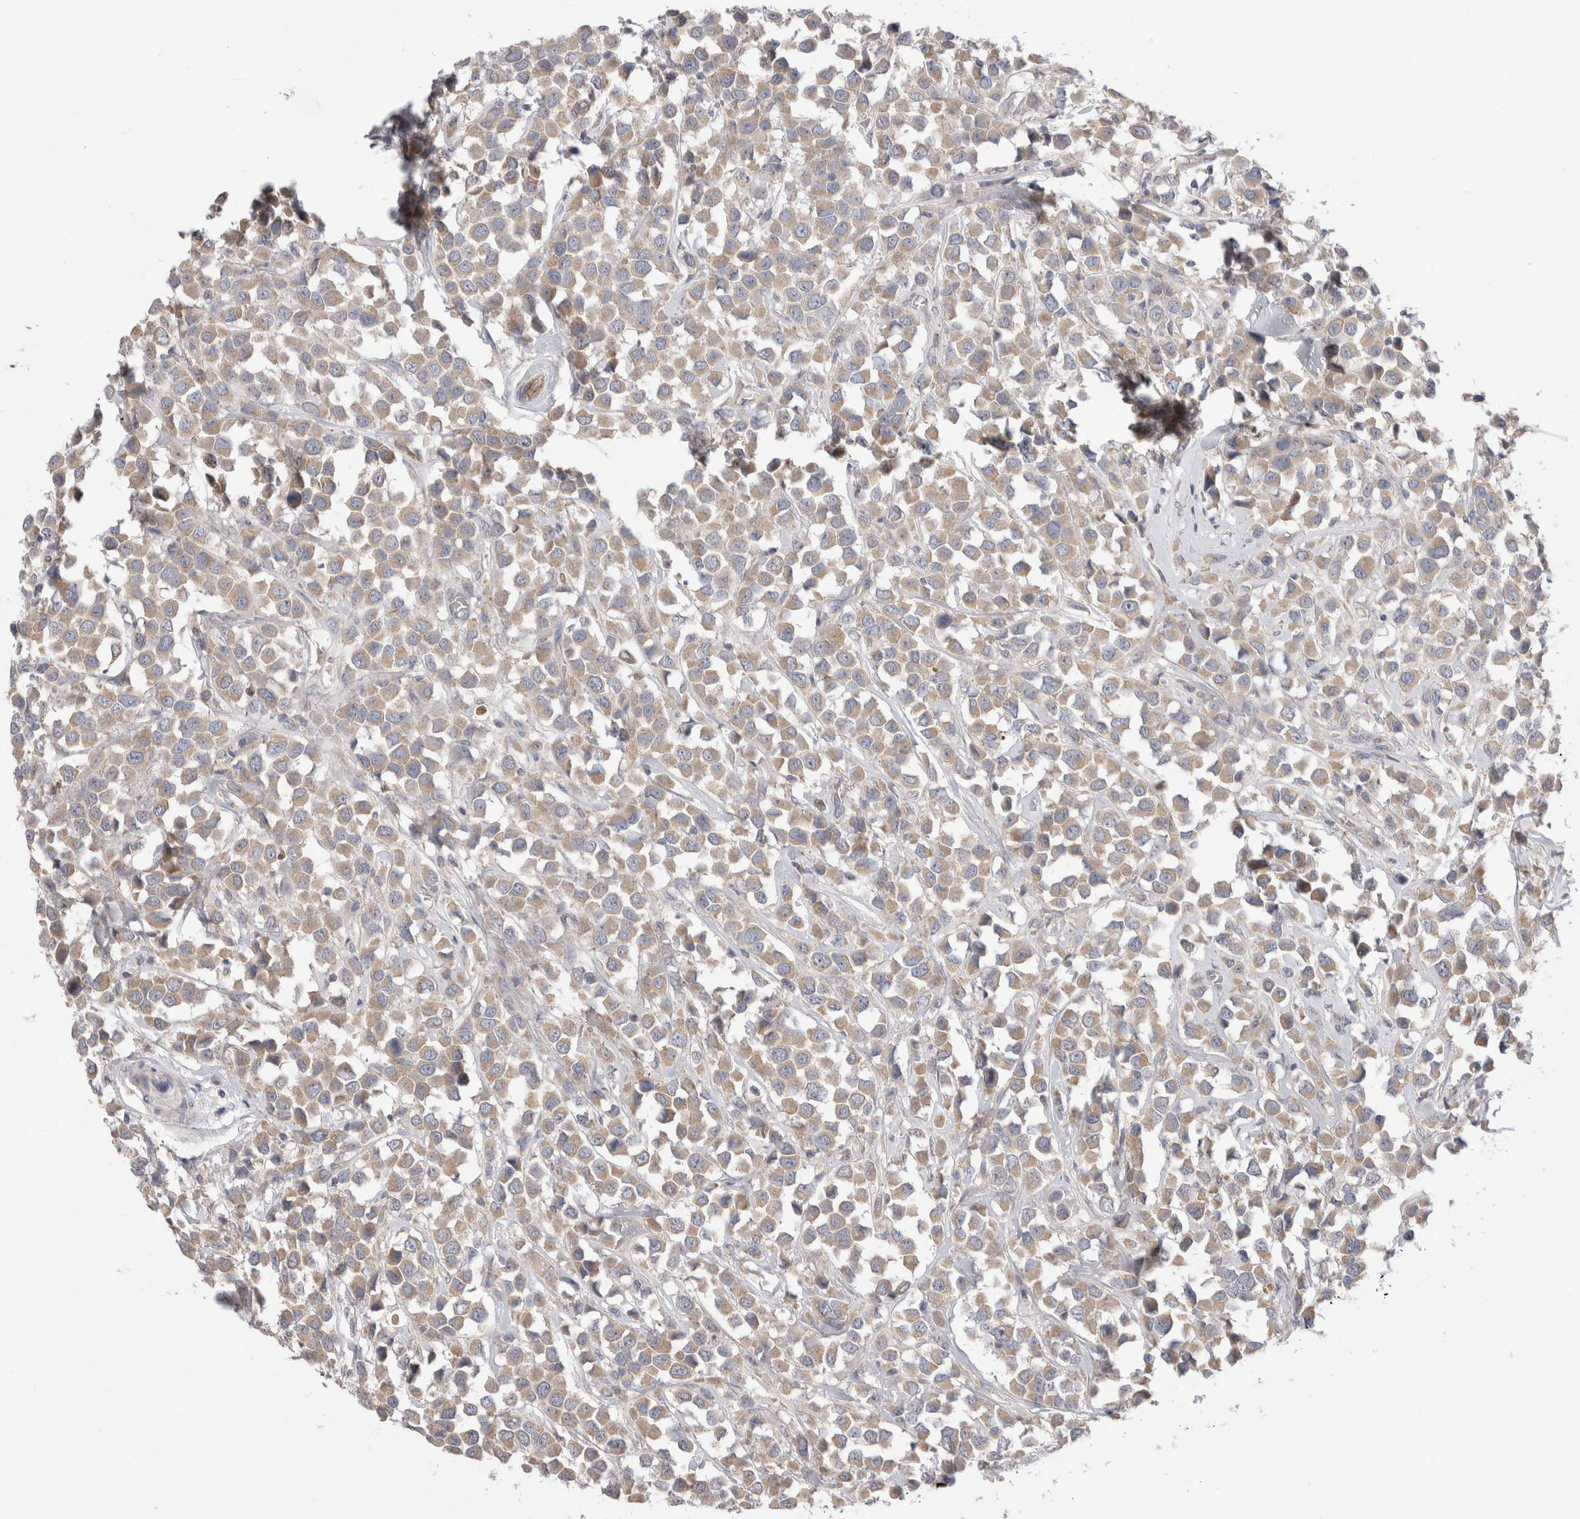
{"staining": {"intensity": "weak", "quantity": ">75%", "location": "cytoplasmic/membranous"}, "tissue": "breast cancer", "cell_type": "Tumor cells", "image_type": "cancer", "snomed": [{"axis": "morphology", "description": "Duct carcinoma"}, {"axis": "topography", "description": "Breast"}], "caption": "Weak cytoplasmic/membranous expression for a protein is seen in about >75% of tumor cells of breast cancer using IHC.", "gene": "IFT74", "patient": {"sex": "female", "age": 61}}